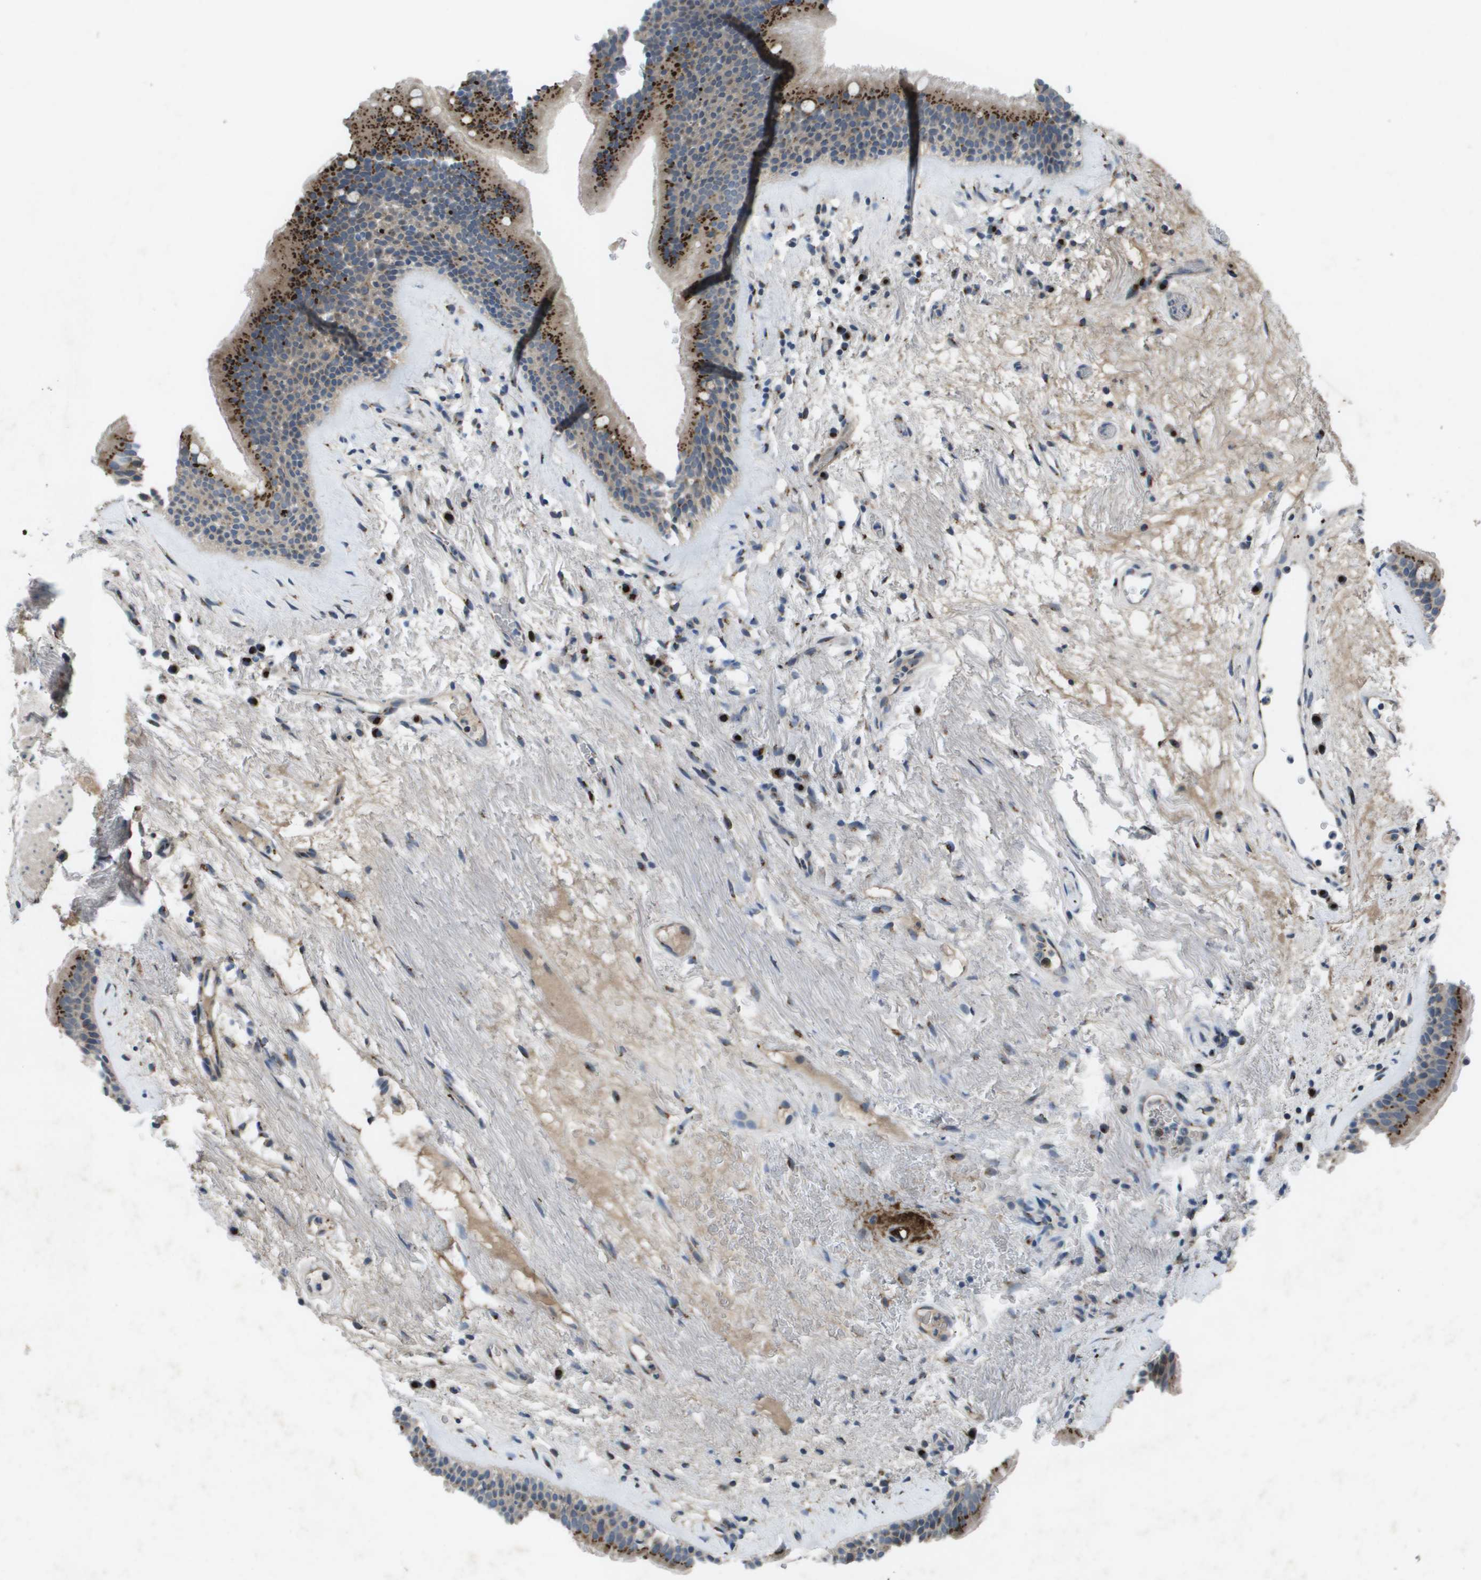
{"staining": {"intensity": "strong", "quantity": "25%-75%", "location": "cytoplasmic/membranous"}, "tissue": "bronchus", "cell_type": "Respiratory epithelial cells", "image_type": "normal", "snomed": [{"axis": "morphology", "description": "Normal tissue, NOS"}, {"axis": "topography", "description": "Cartilage tissue"}], "caption": "DAB (3,3'-diaminobenzidine) immunohistochemical staining of benign human bronchus displays strong cytoplasmic/membranous protein positivity in about 25%-75% of respiratory epithelial cells.", "gene": "QSOX2", "patient": {"sex": "female", "age": 63}}